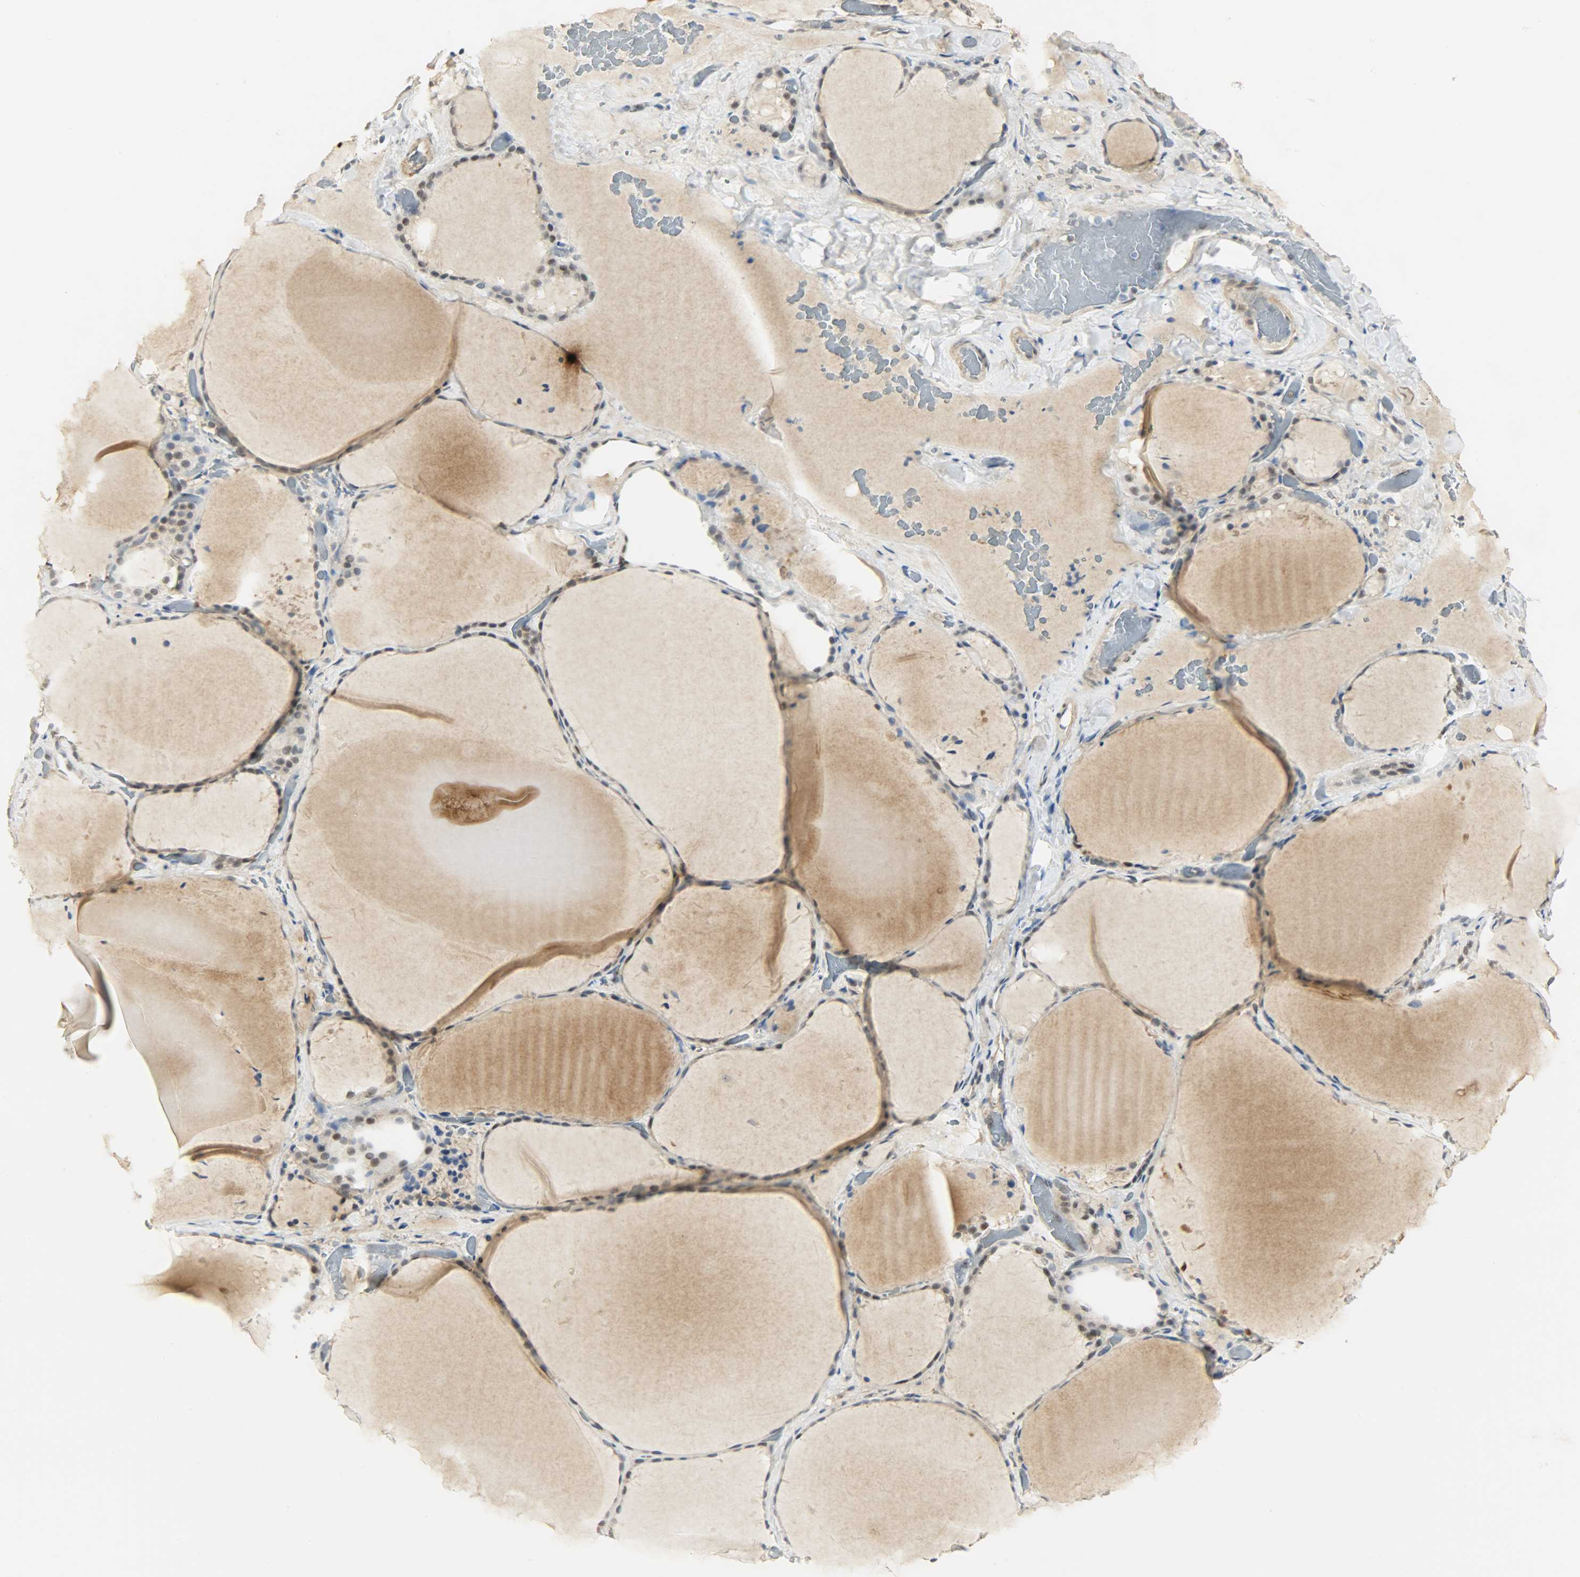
{"staining": {"intensity": "moderate", "quantity": "<25%", "location": "nuclear"}, "tissue": "thyroid gland", "cell_type": "Glandular cells", "image_type": "normal", "snomed": [{"axis": "morphology", "description": "Normal tissue, NOS"}, {"axis": "topography", "description": "Thyroid gland"}], "caption": "Immunohistochemistry (IHC) of normal thyroid gland displays low levels of moderate nuclear staining in approximately <25% of glandular cells. Using DAB (brown) and hematoxylin (blue) stains, captured at high magnification using brightfield microscopy.", "gene": "NPEPL1", "patient": {"sex": "female", "age": 22}}